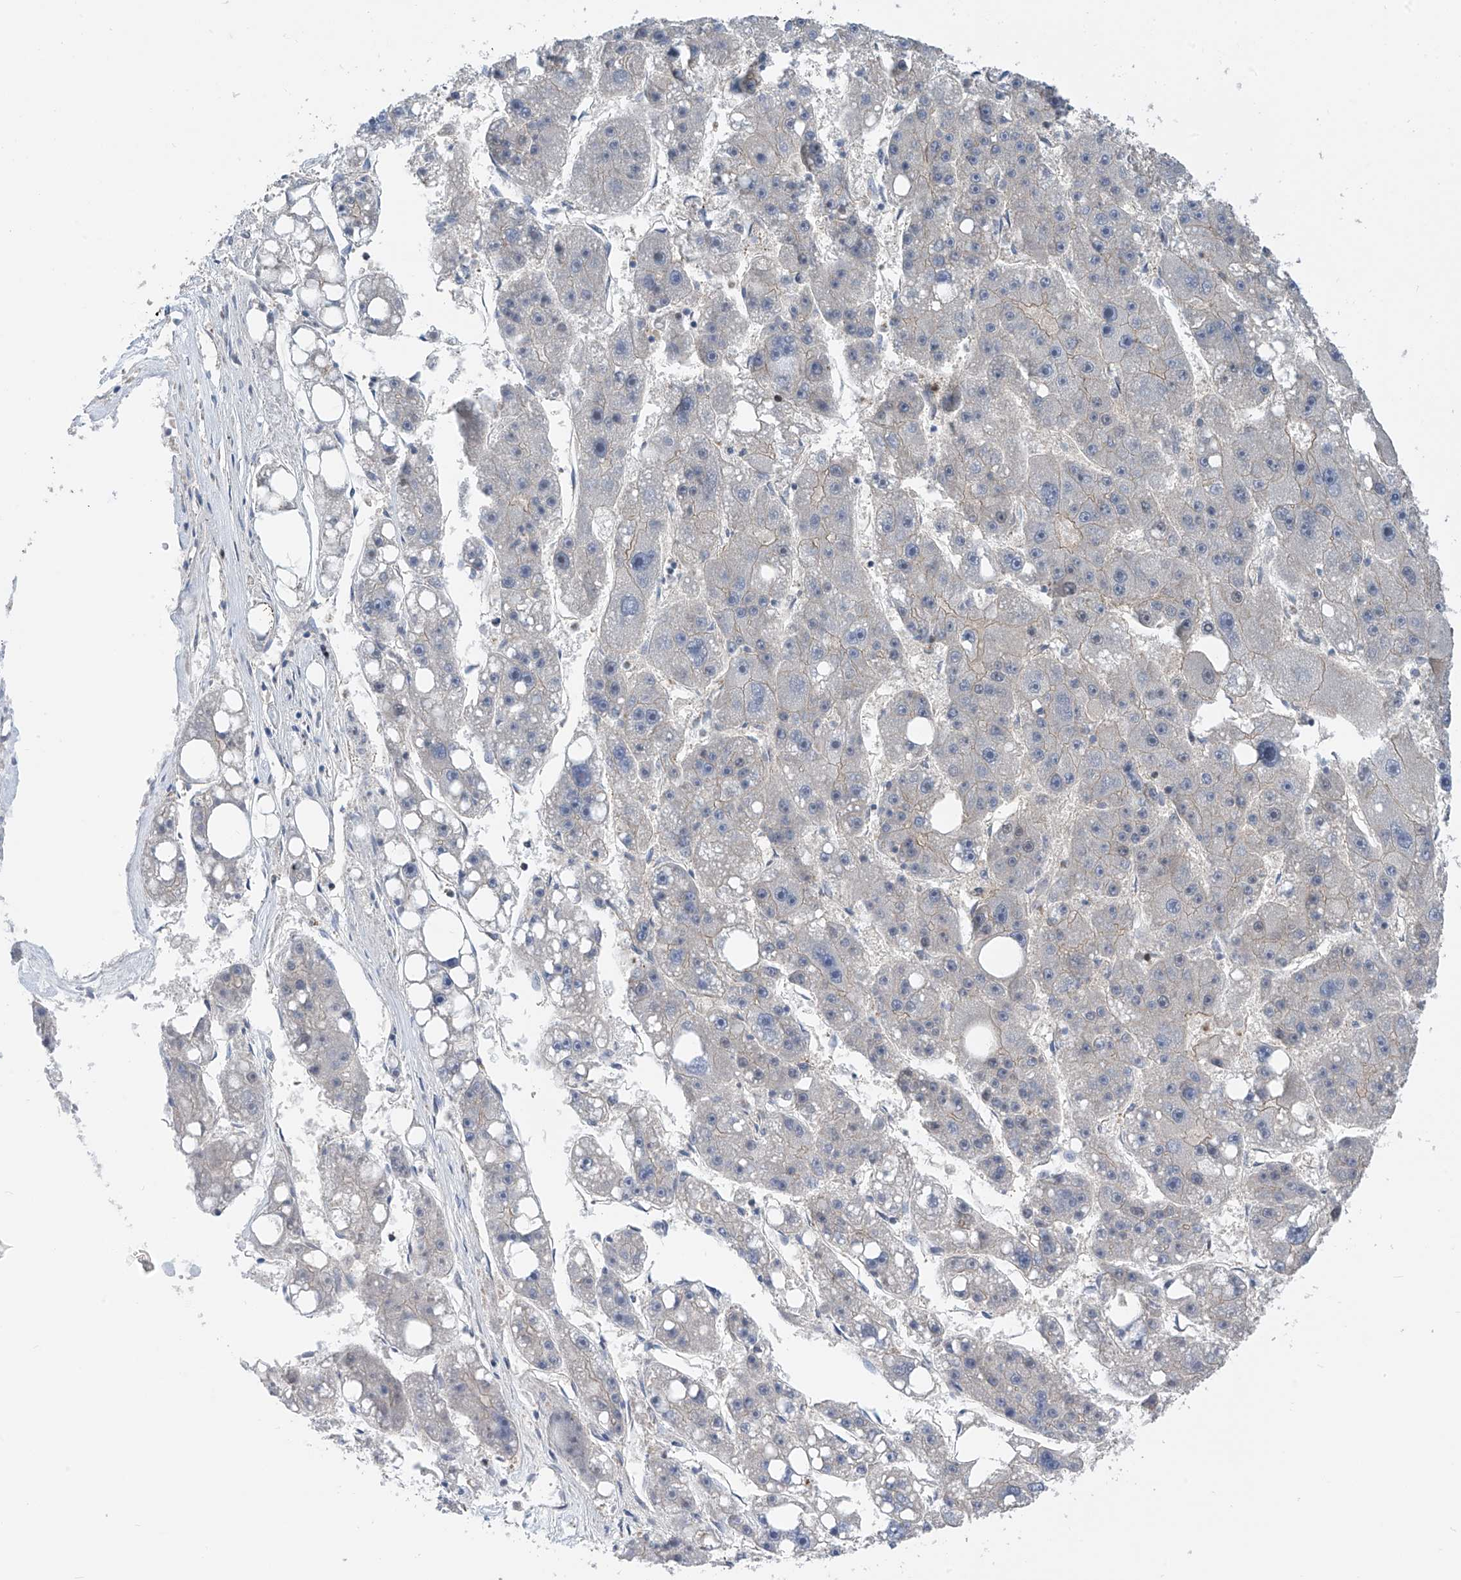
{"staining": {"intensity": "negative", "quantity": "none", "location": "none"}, "tissue": "liver cancer", "cell_type": "Tumor cells", "image_type": "cancer", "snomed": [{"axis": "morphology", "description": "Carcinoma, Hepatocellular, NOS"}, {"axis": "topography", "description": "Liver"}], "caption": "High magnification brightfield microscopy of hepatocellular carcinoma (liver) stained with DAB (brown) and counterstained with hematoxylin (blue): tumor cells show no significant staining. (Brightfield microscopy of DAB immunohistochemistry (IHC) at high magnification).", "gene": "DNAJC9", "patient": {"sex": "female", "age": 61}}